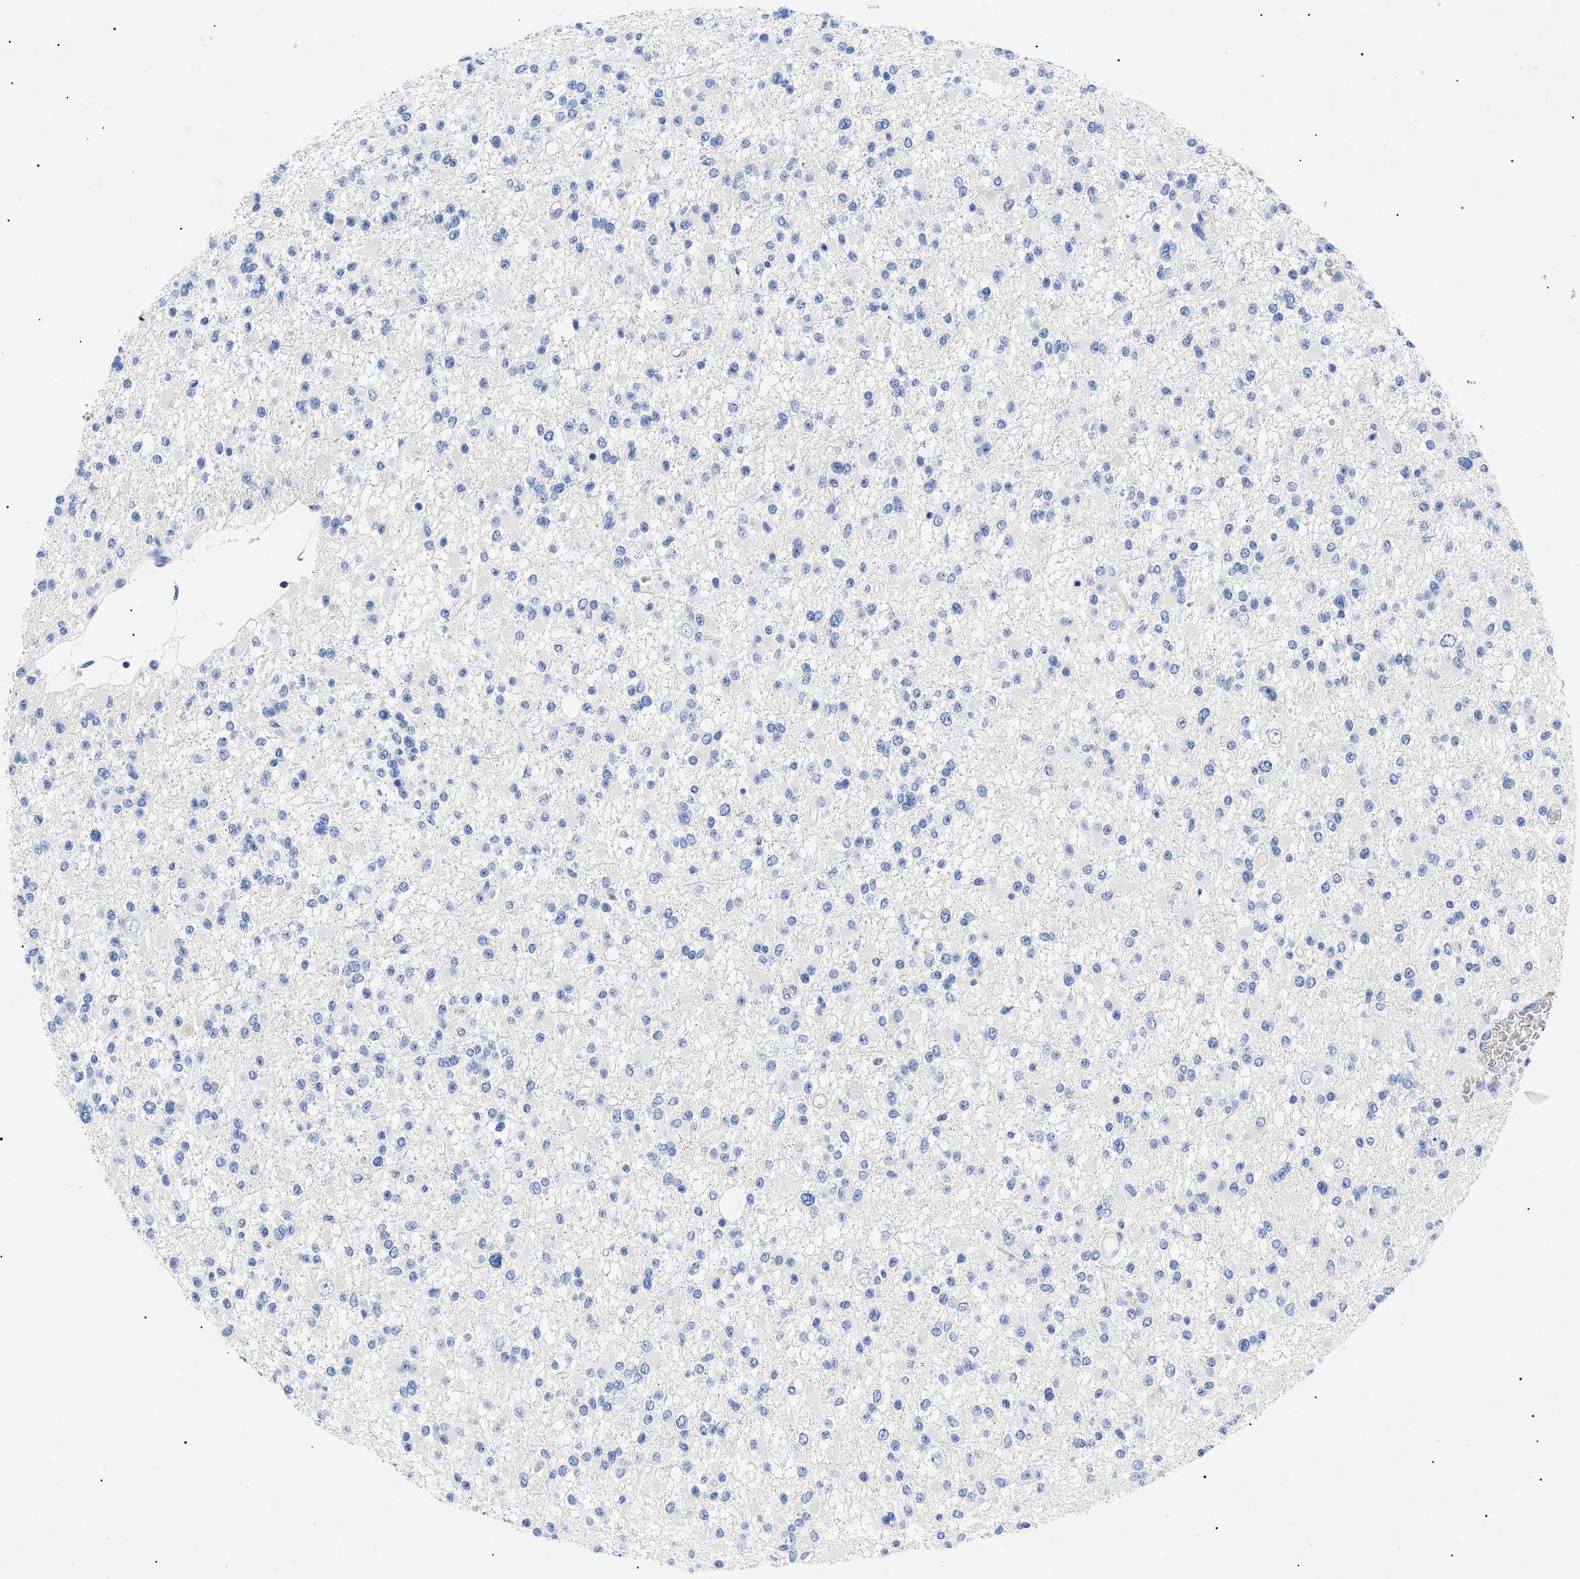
{"staining": {"intensity": "negative", "quantity": "none", "location": "none"}, "tissue": "glioma", "cell_type": "Tumor cells", "image_type": "cancer", "snomed": [{"axis": "morphology", "description": "Glioma, malignant, Low grade"}, {"axis": "topography", "description": "Brain"}], "caption": "Protein analysis of glioma exhibits no significant positivity in tumor cells.", "gene": "ACKR1", "patient": {"sex": "female", "age": 22}}